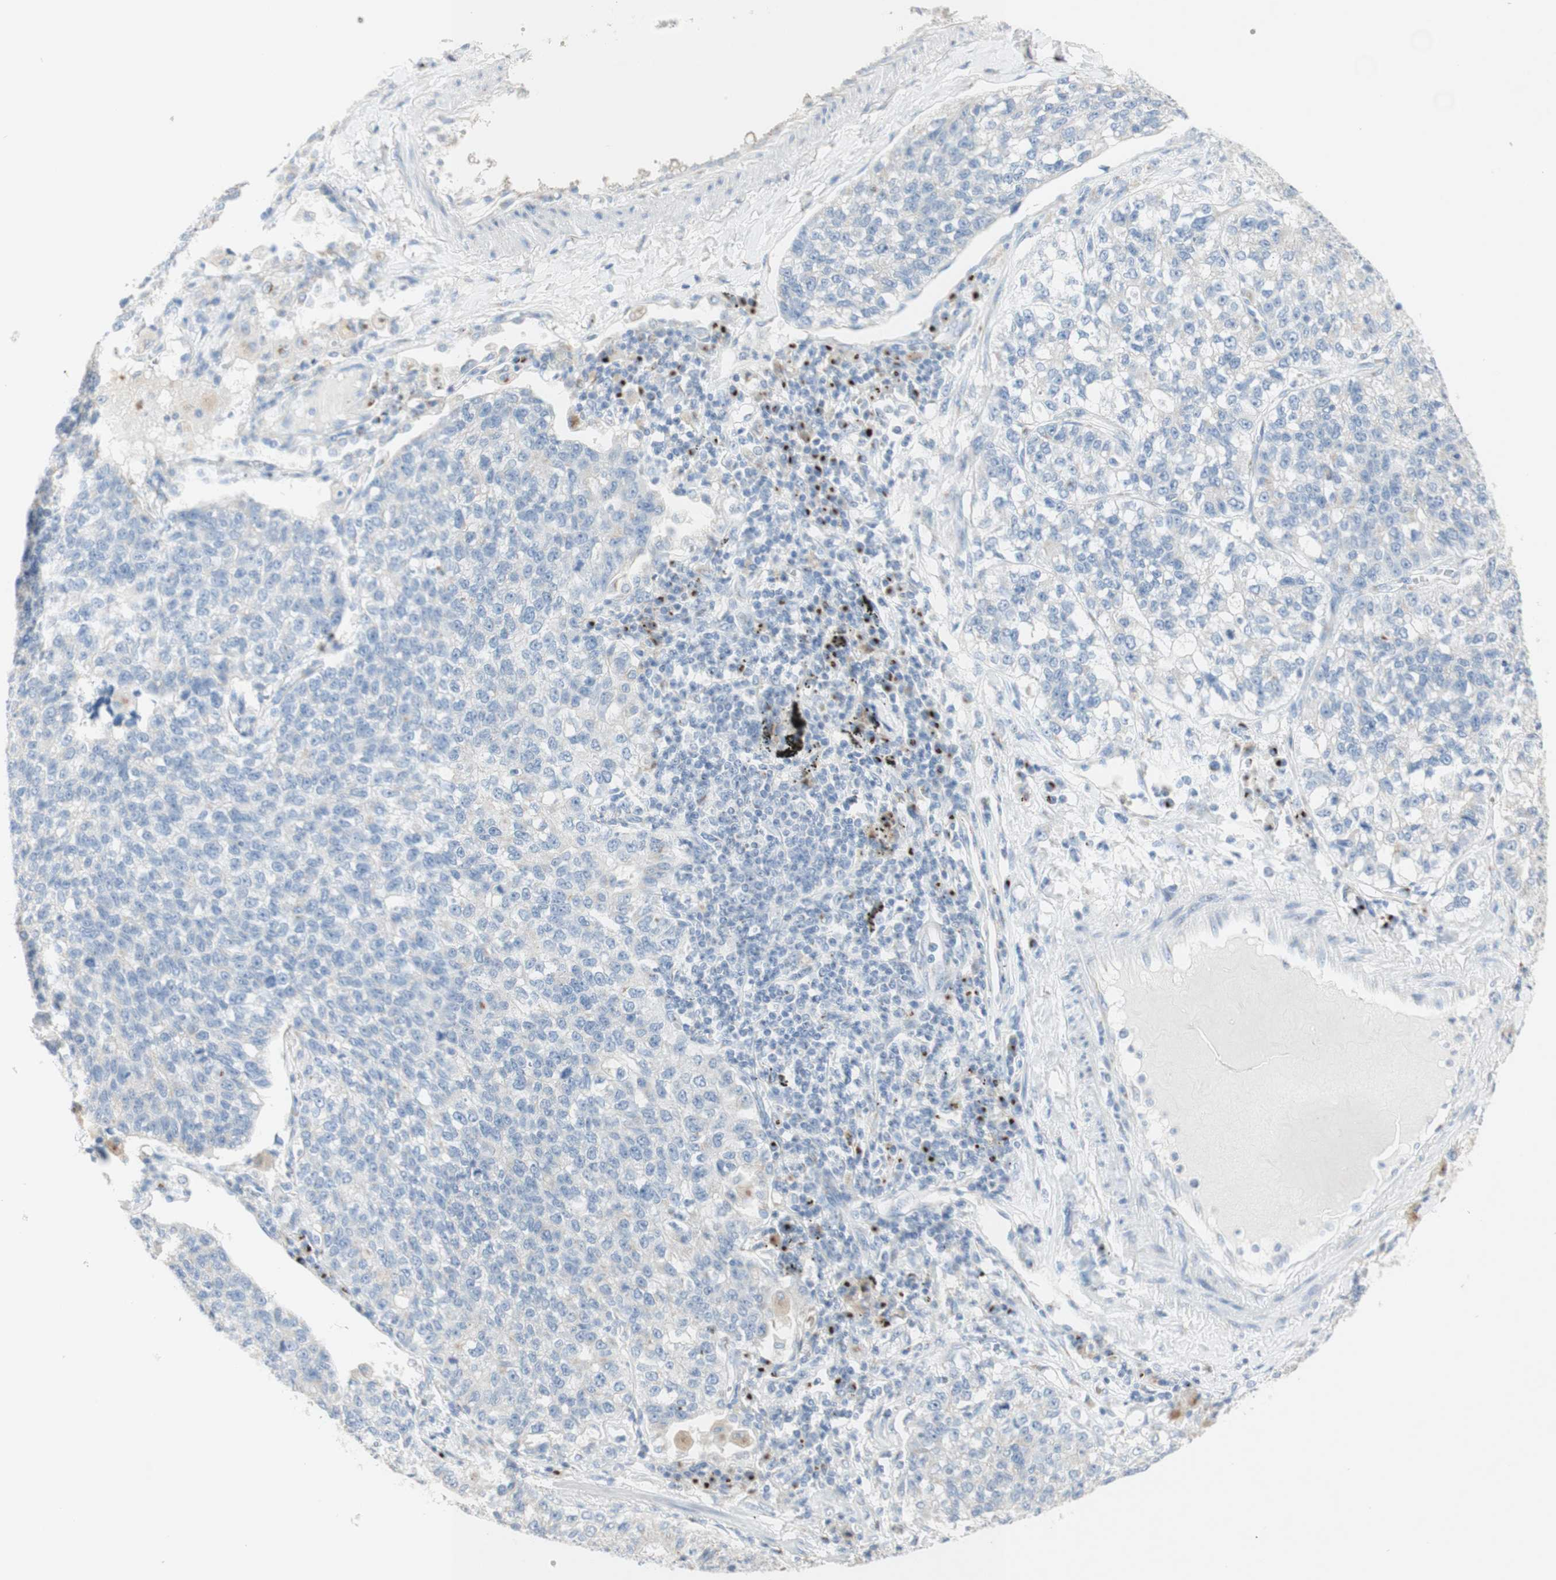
{"staining": {"intensity": "weak", "quantity": "<25%", "location": "cytoplasmic/membranous"}, "tissue": "lung cancer", "cell_type": "Tumor cells", "image_type": "cancer", "snomed": [{"axis": "morphology", "description": "Adenocarcinoma, NOS"}, {"axis": "topography", "description": "Lung"}], "caption": "IHC histopathology image of human adenocarcinoma (lung) stained for a protein (brown), which shows no expression in tumor cells.", "gene": "MANEA", "patient": {"sex": "male", "age": 49}}